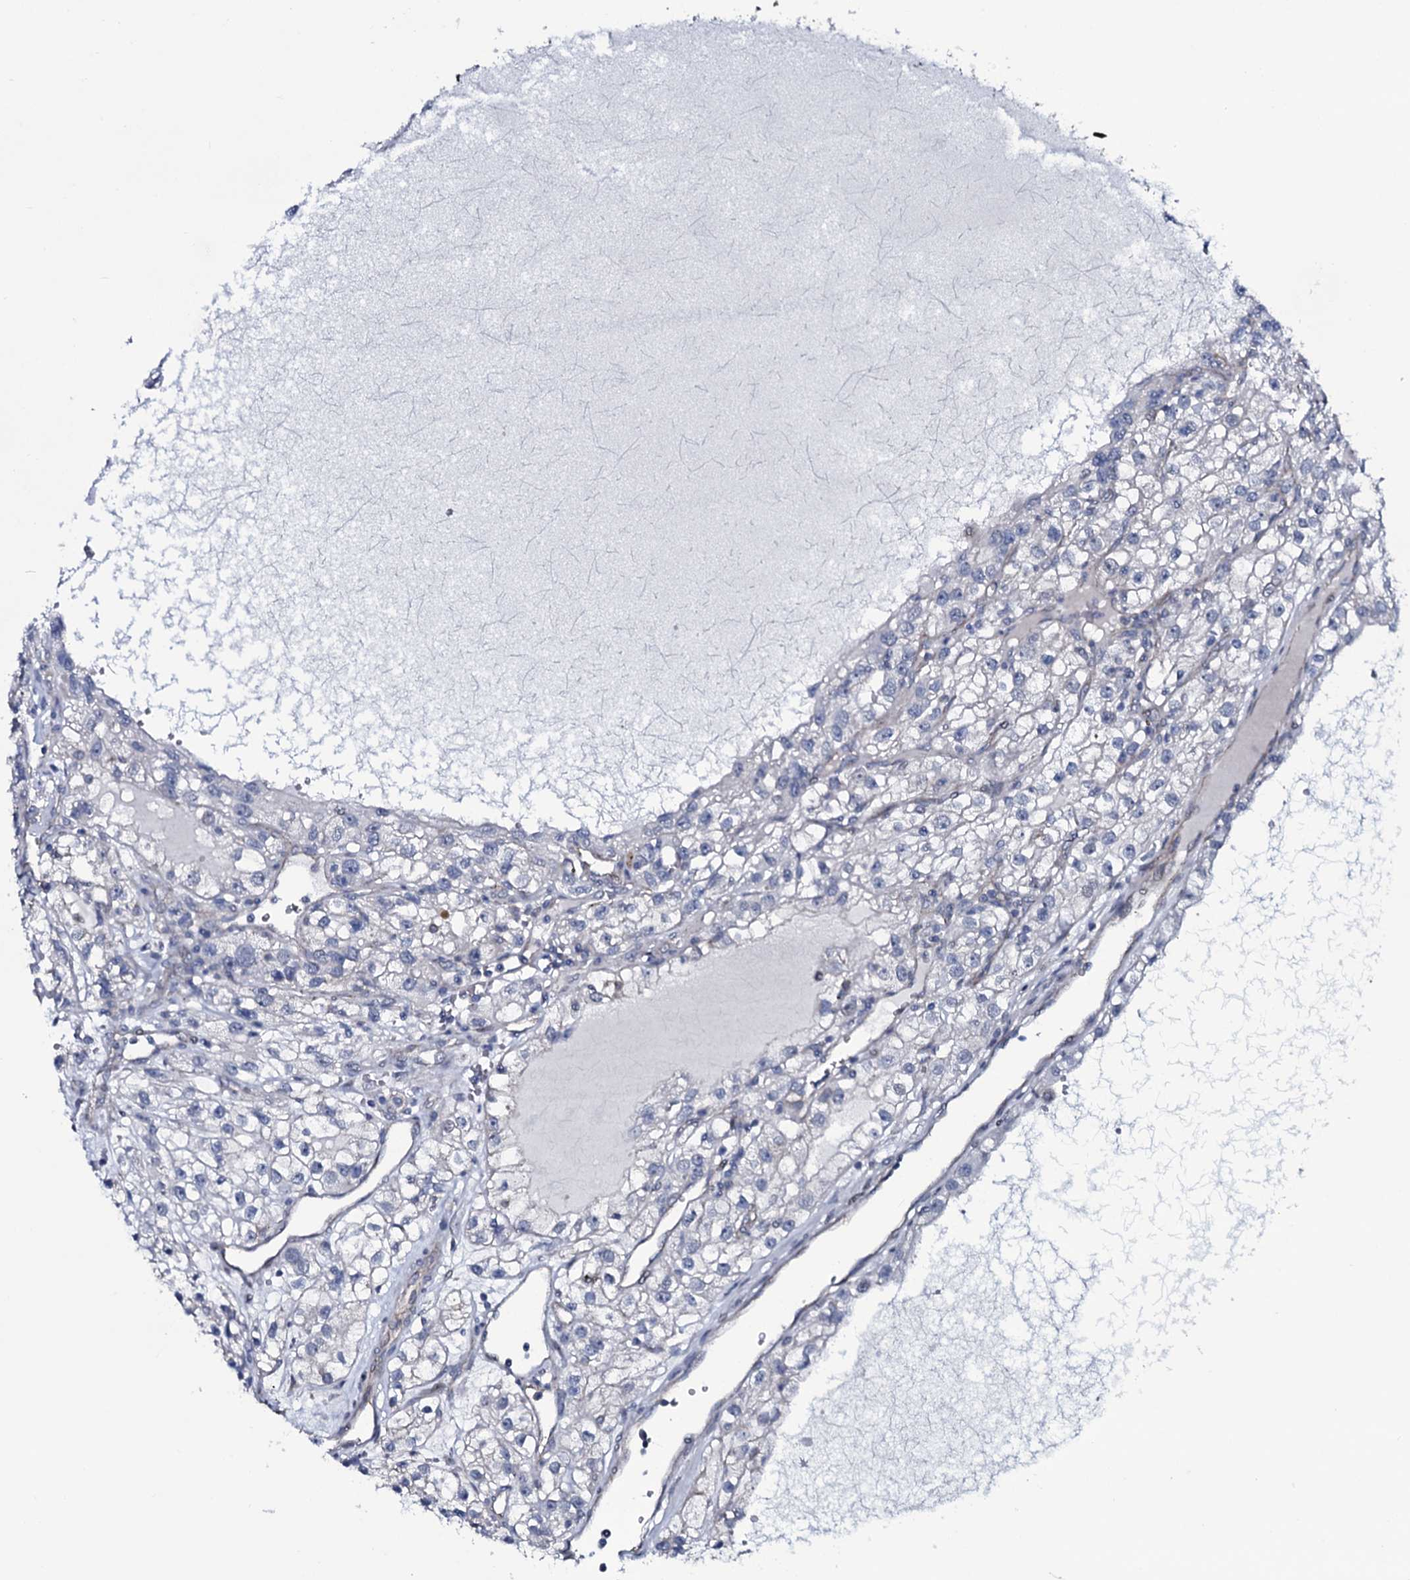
{"staining": {"intensity": "negative", "quantity": "none", "location": "none"}, "tissue": "renal cancer", "cell_type": "Tumor cells", "image_type": "cancer", "snomed": [{"axis": "morphology", "description": "Adenocarcinoma, NOS"}, {"axis": "topography", "description": "Kidney"}], "caption": "This is a photomicrograph of immunohistochemistry (IHC) staining of renal cancer, which shows no expression in tumor cells. (Stains: DAB (3,3'-diaminobenzidine) IHC with hematoxylin counter stain, Microscopy: brightfield microscopy at high magnification).", "gene": "WIPF3", "patient": {"sex": "female", "age": 57}}